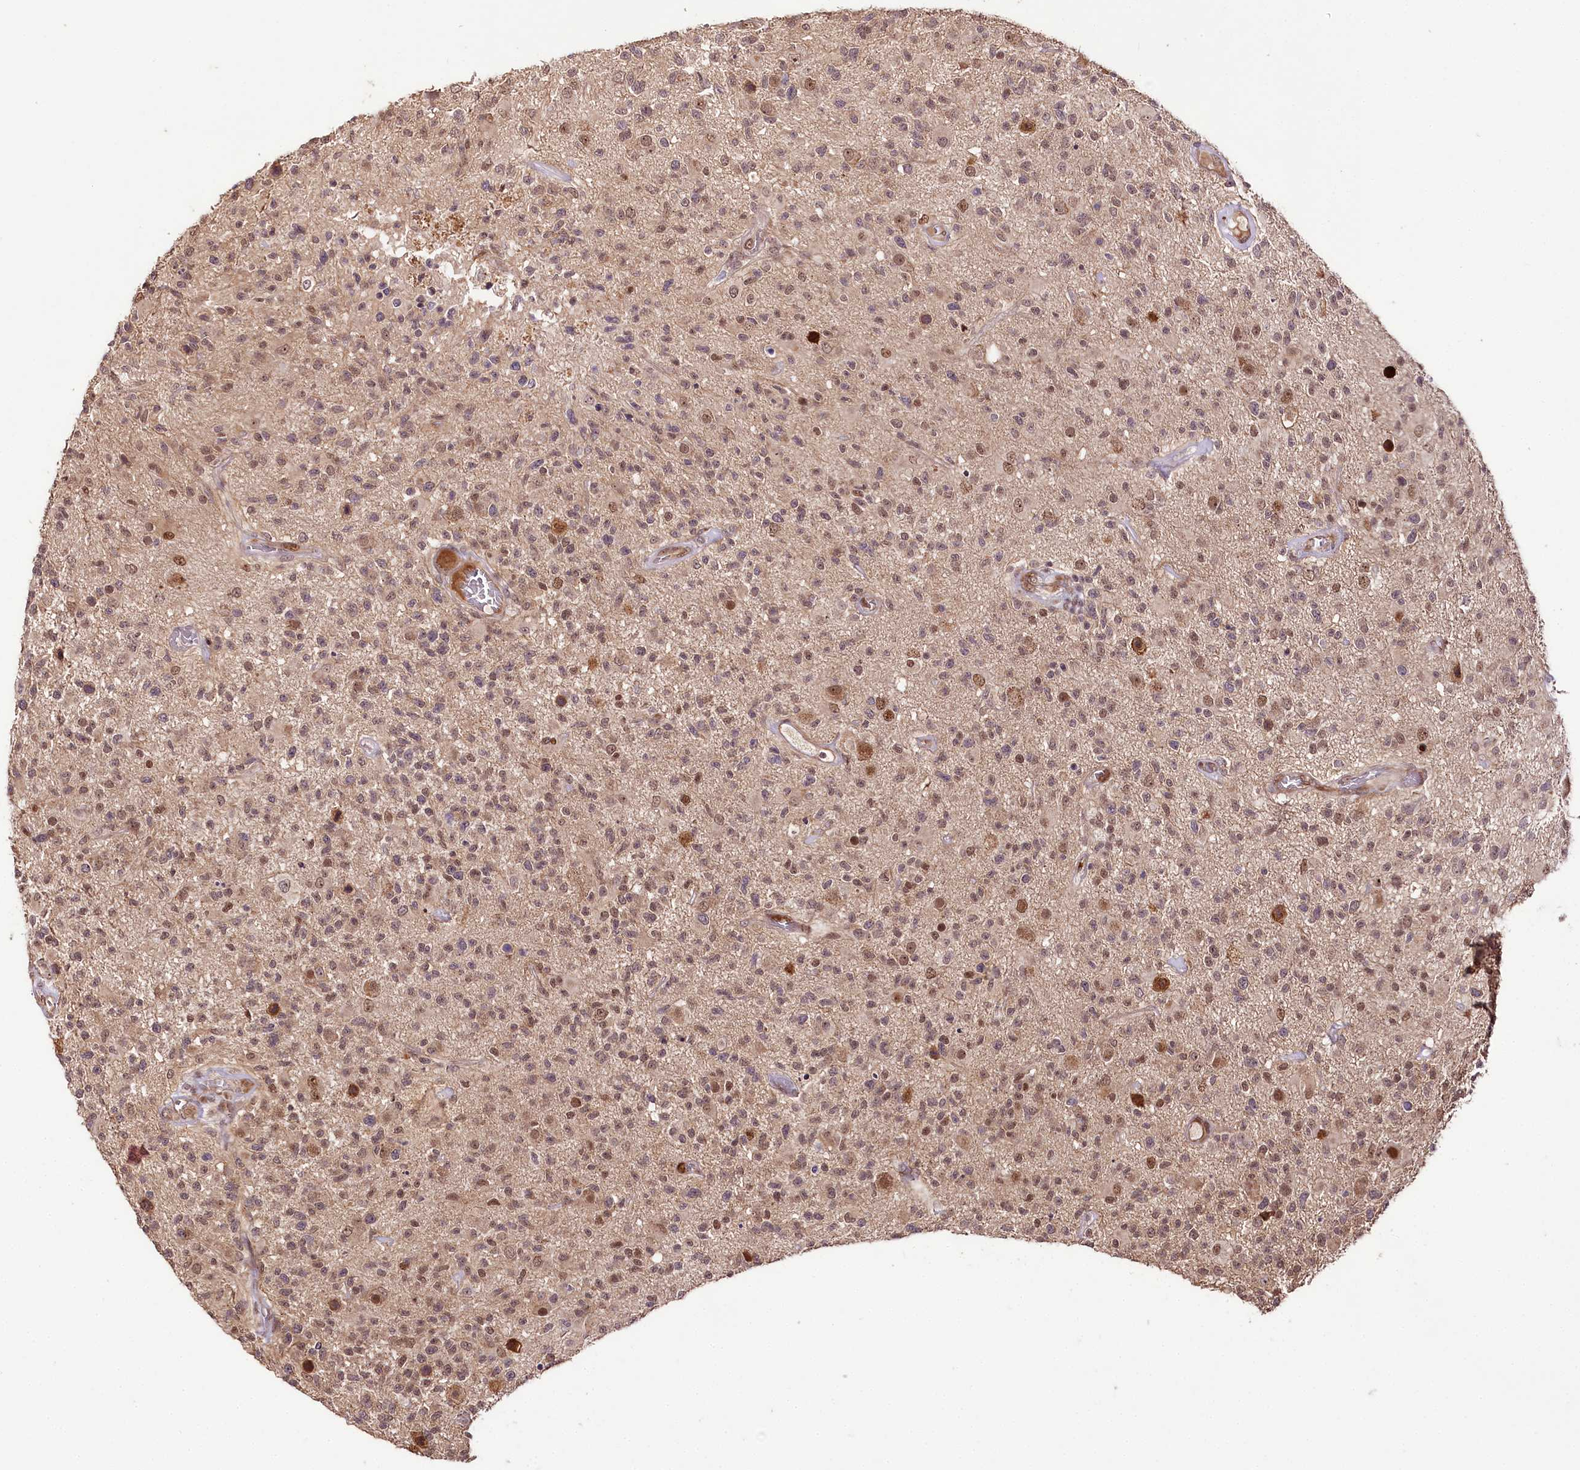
{"staining": {"intensity": "moderate", "quantity": "25%-75%", "location": "cytoplasmic/membranous,nuclear"}, "tissue": "glioma", "cell_type": "Tumor cells", "image_type": "cancer", "snomed": [{"axis": "morphology", "description": "Glioma, malignant, High grade"}, {"axis": "morphology", "description": "Glioblastoma, NOS"}, {"axis": "topography", "description": "Brain"}], "caption": "DAB immunohistochemical staining of glioma displays moderate cytoplasmic/membranous and nuclear protein positivity in approximately 25%-75% of tumor cells.", "gene": "DMP1", "patient": {"sex": "male", "age": 60}}